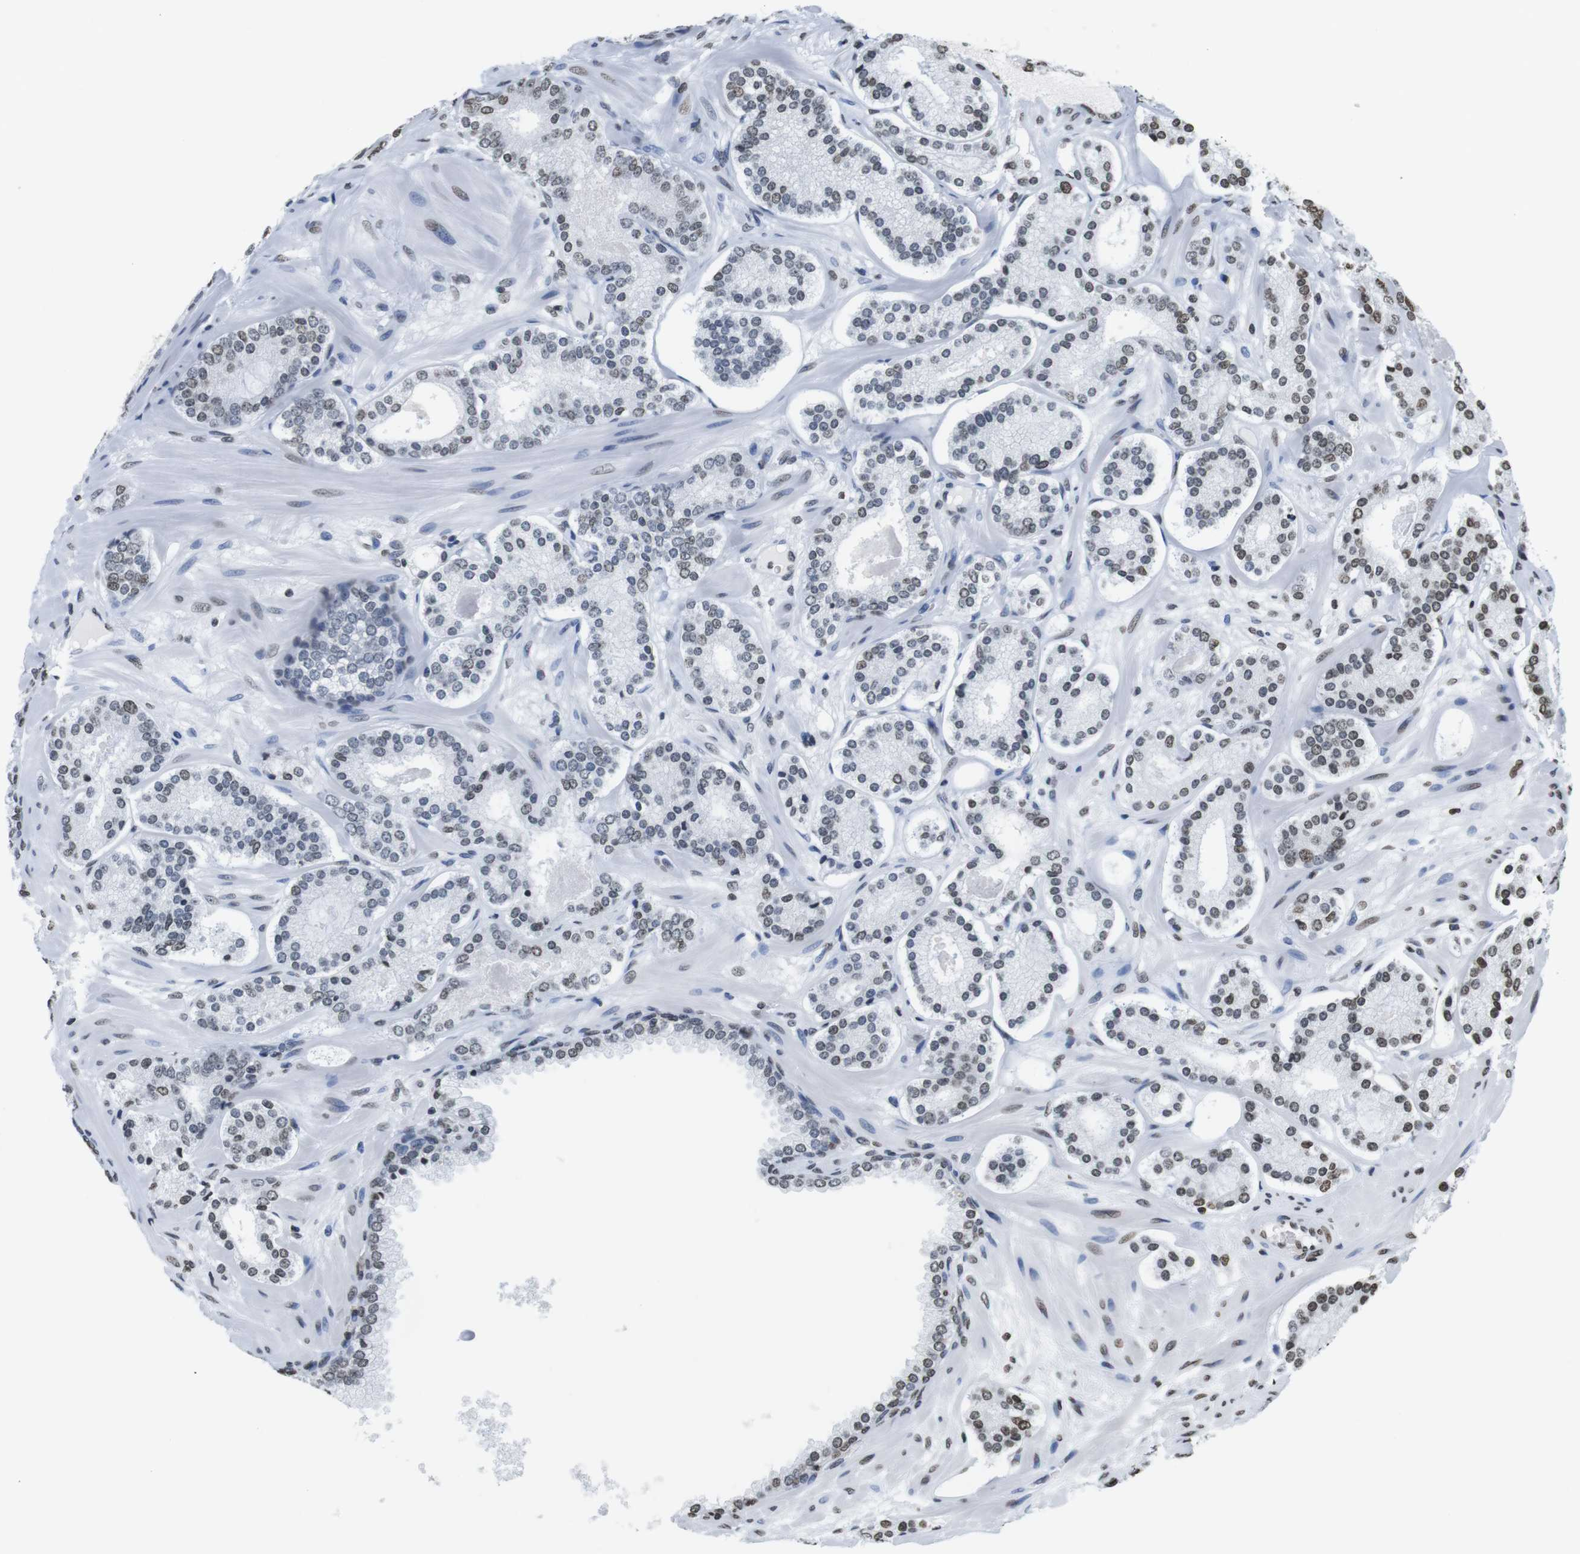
{"staining": {"intensity": "weak", "quantity": "25%-75%", "location": "nuclear"}, "tissue": "prostate cancer", "cell_type": "Tumor cells", "image_type": "cancer", "snomed": [{"axis": "morphology", "description": "Adenocarcinoma, Low grade"}, {"axis": "topography", "description": "Prostate"}], "caption": "Prostate low-grade adenocarcinoma stained for a protein demonstrates weak nuclear positivity in tumor cells.", "gene": "BSX", "patient": {"sex": "male", "age": 63}}